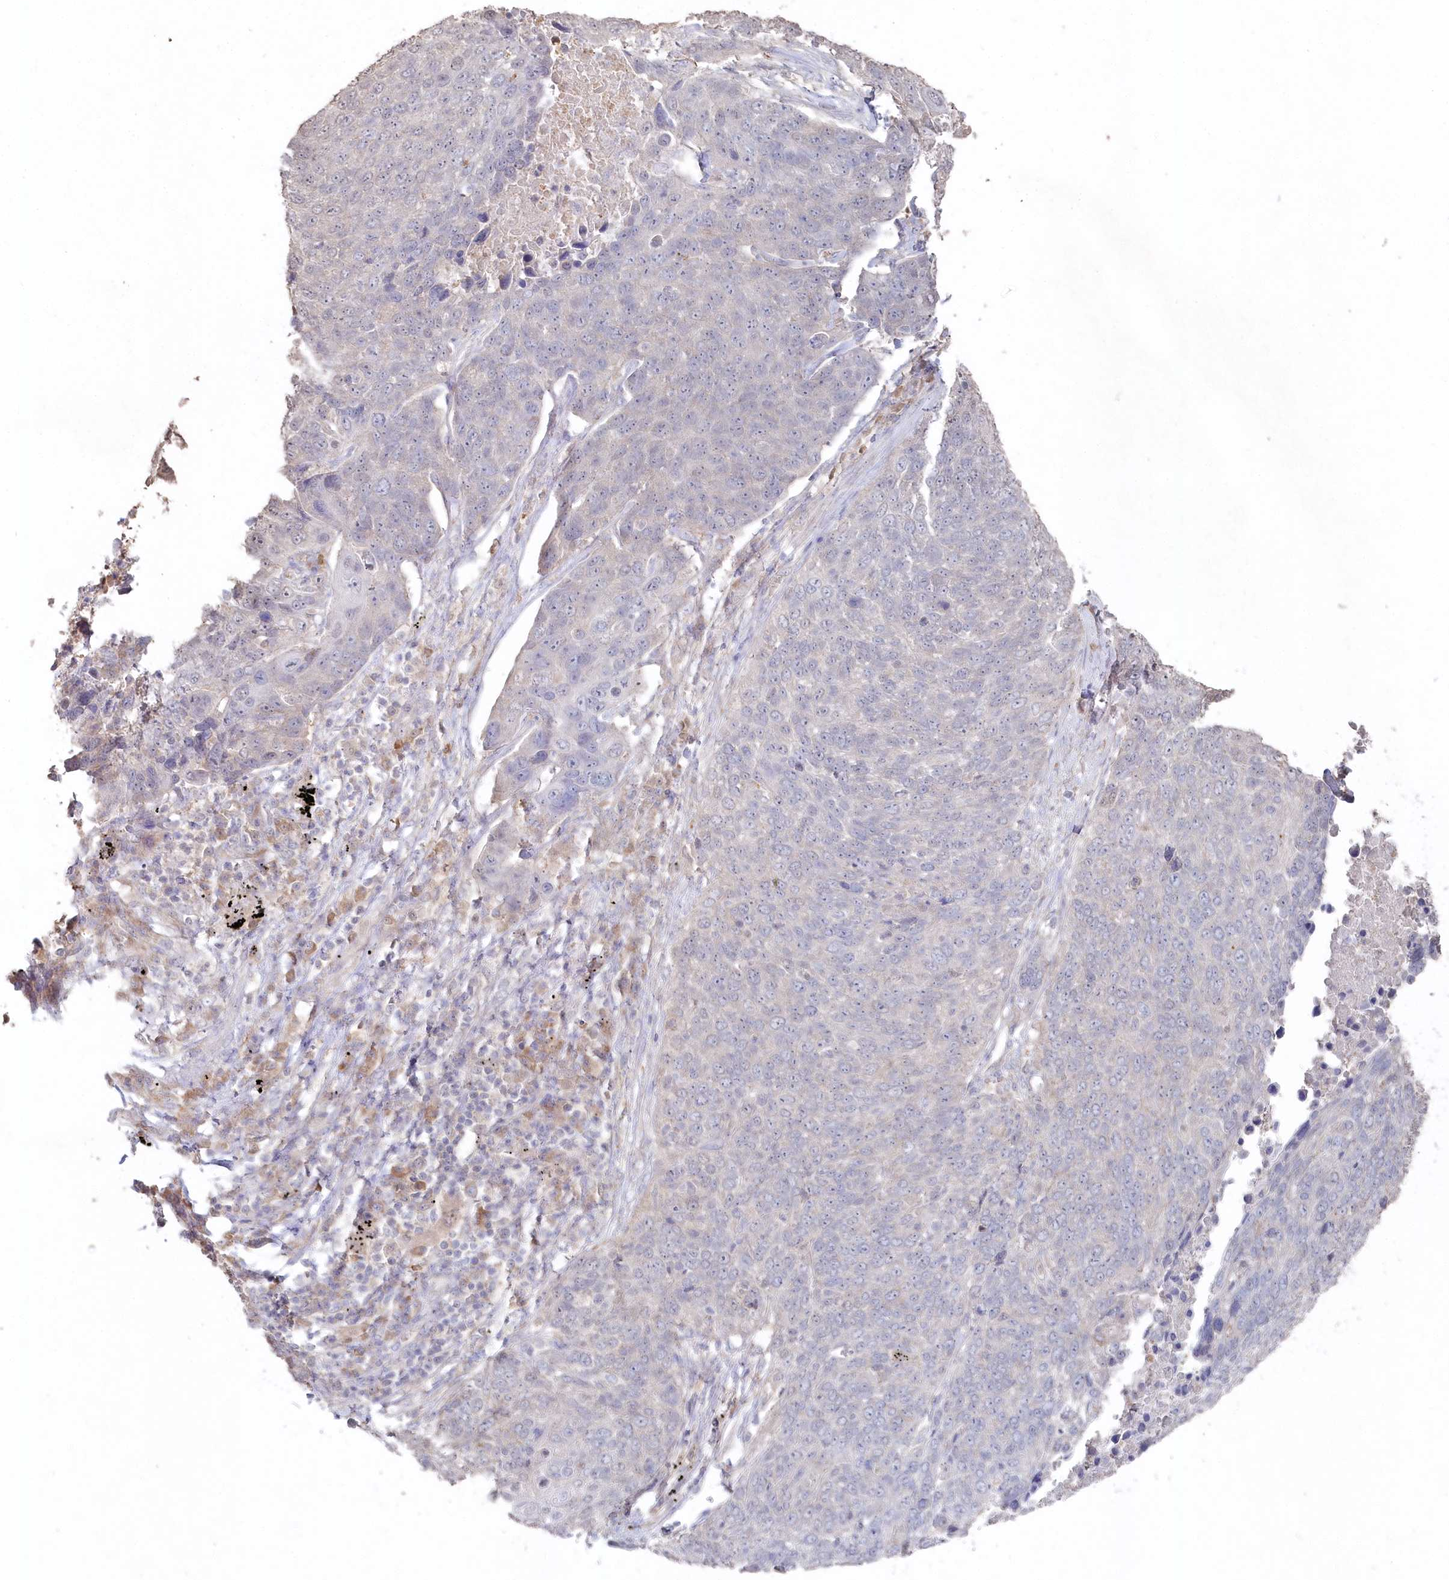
{"staining": {"intensity": "negative", "quantity": "none", "location": "none"}, "tissue": "lung cancer", "cell_type": "Tumor cells", "image_type": "cancer", "snomed": [{"axis": "morphology", "description": "Squamous cell carcinoma, NOS"}, {"axis": "topography", "description": "Lung"}], "caption": "IHC histopathology image of lung squamous cell carcinoma stained for a protein (brown), which exhibits no expression in tumor cells. The staining was performed using DAB (3,3'-diaminobenzidine) to visualize the protein expression in brown, while the nuclei were stained in blue with hematoxylin (Magnification: 20x).", "gene": "TGFBRAP1", "patient": {"sex": "male", "age": 66}}